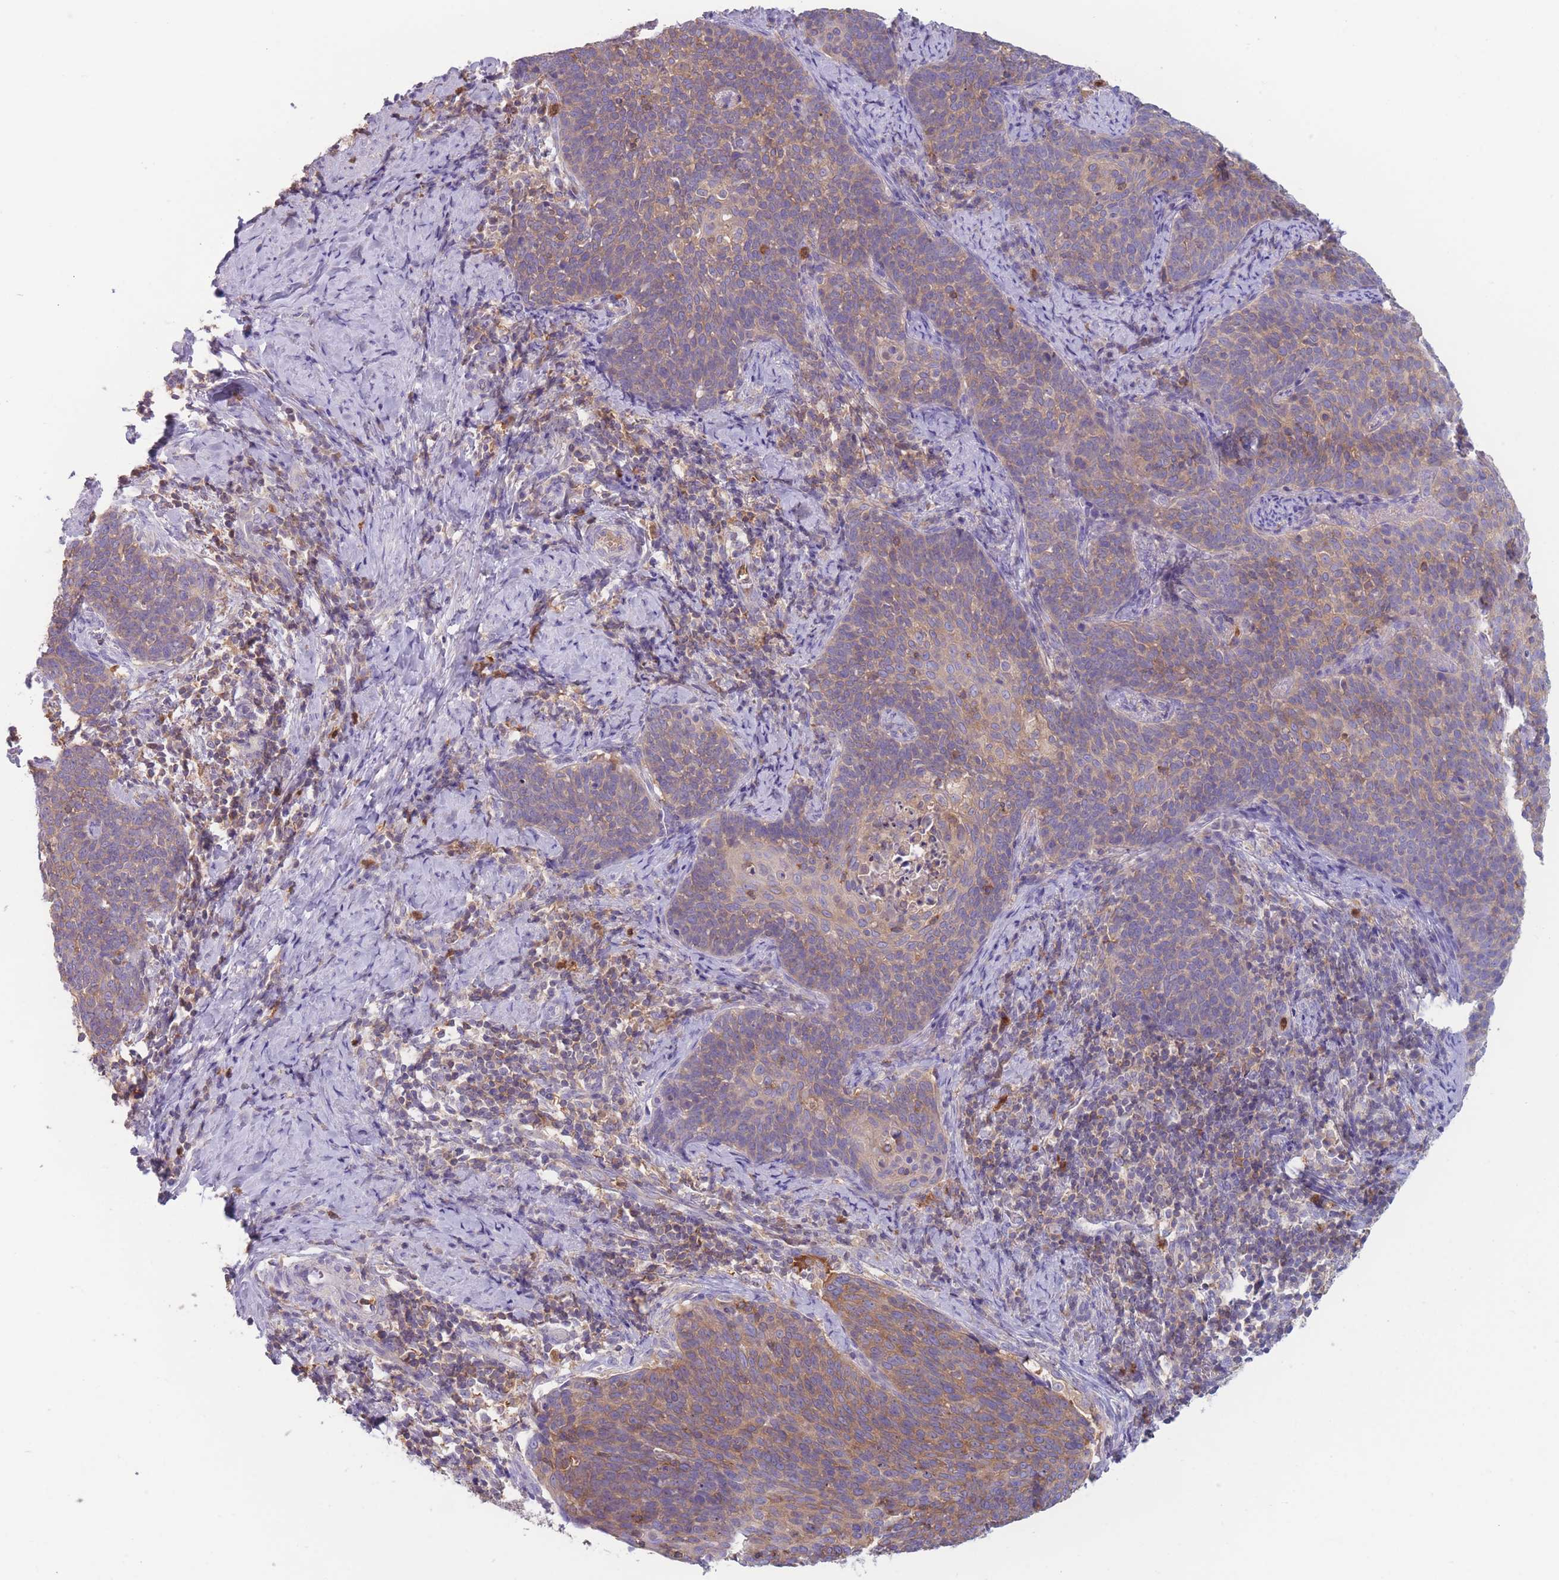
{"staining": {"intensity": "weak", "quantity": ">75%", "location": "cytoplasmic/membranous"}, "tissue": "cervical cancer", "cell_type": "Tumor cells", "image_type": "cancer", "snomed": [{"axis": "morphology", "description": "Normal tissue, NOS"}, {"axis": "morphology", "description": "Squamous cell carcinoma, NOS"}, {"axis": "topography", "description": "Cervix"}], "caption": "Brown immunohistochemical staining in human cervical cancer shows weak cytoplasmic/membranous staining in approximately >75% of tumor cells.", "gene": "ST3GAL4", "patient": {"sex": "female", "age": 39}}